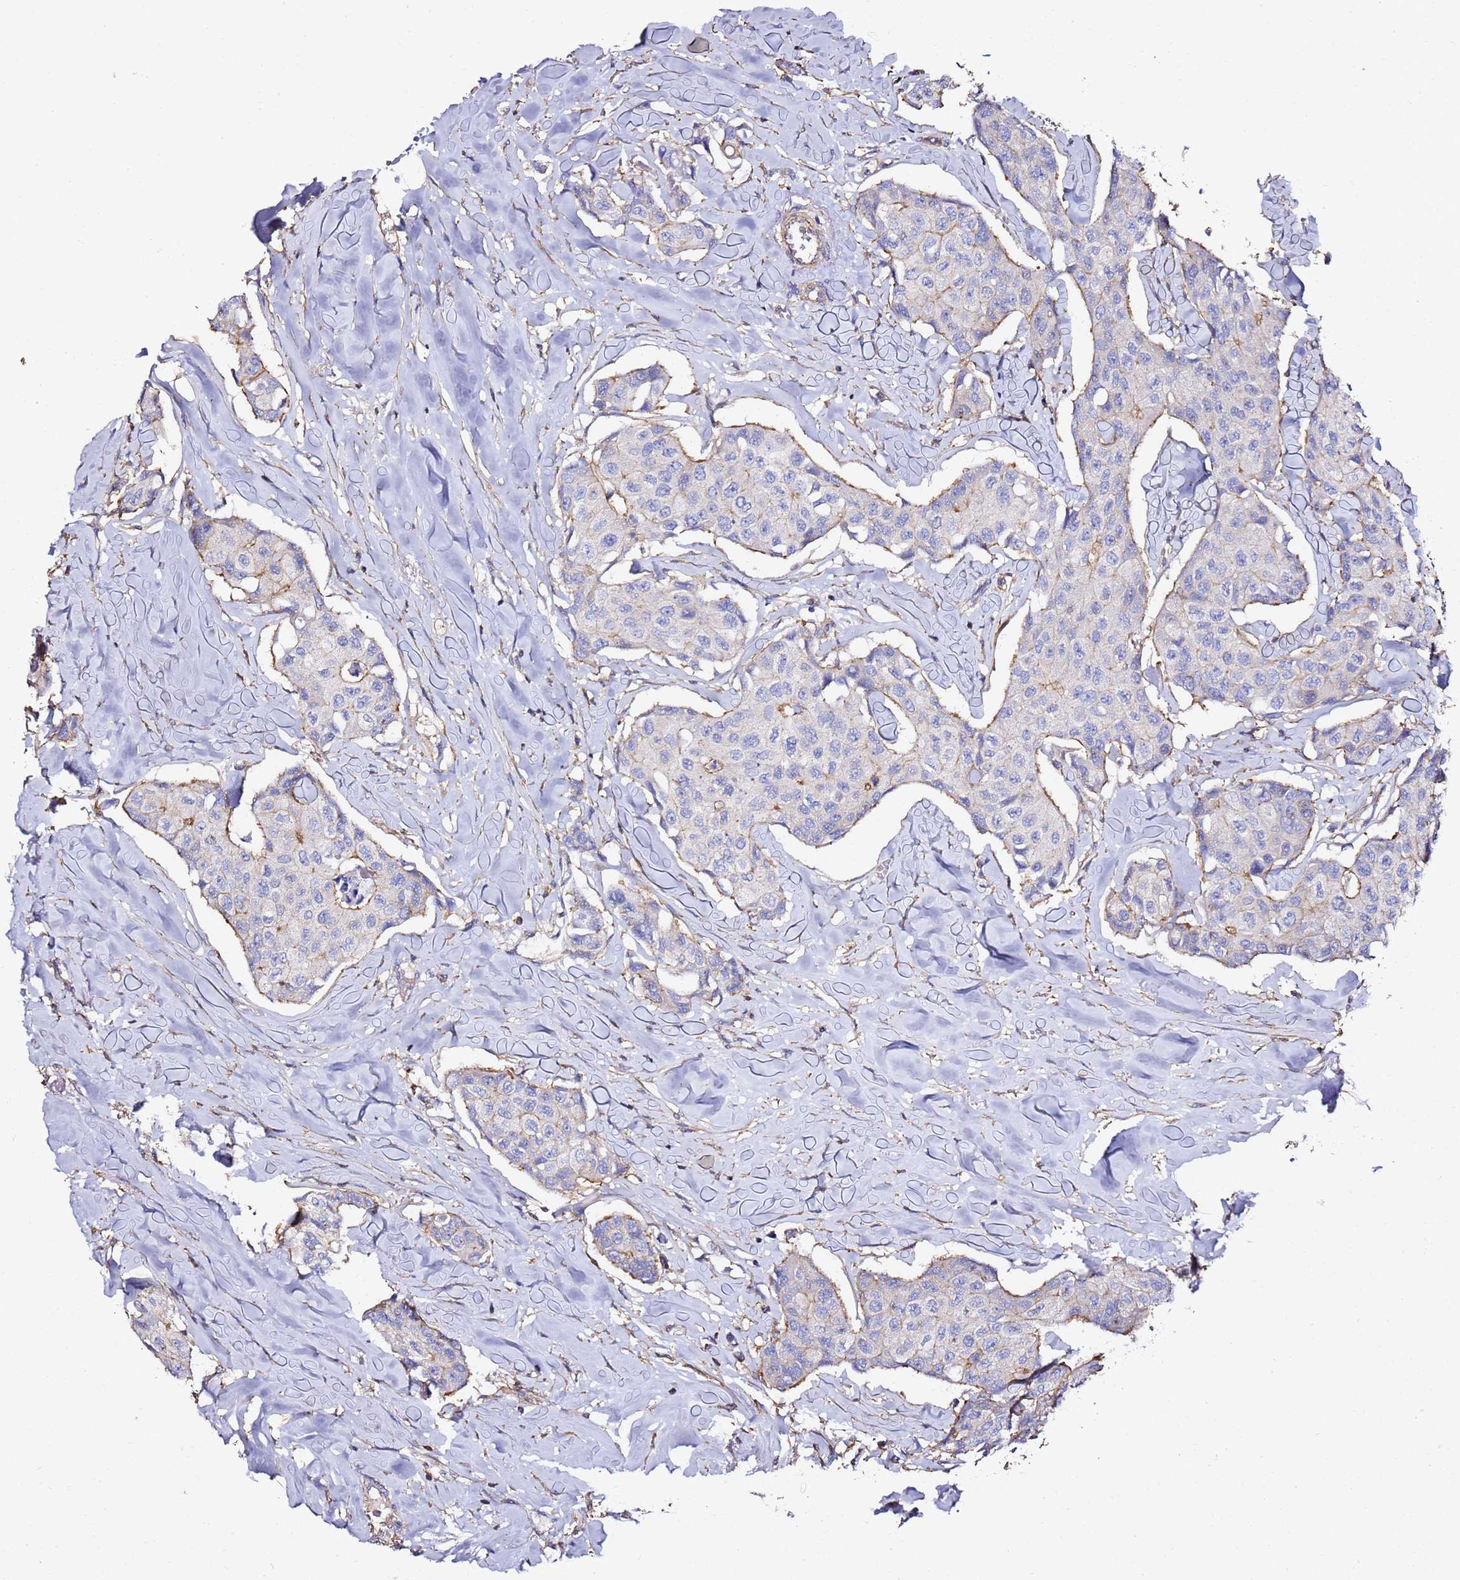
{"staining": {"intensity": "moderate", "quantity": "<25%", "location": "cytoplasmic/membranous"}, "tissue": "breast cancer", "cell_type": "Tumor cells", "image_type": "cancer", "snomed": [{"axis": "morphology", "description": "Duct carcinoma"}, {"axis": "topography", "description": "Breast"}], "caption": "A brown stain highlights moderate cytoplasmic/membranous expression of a protein in breast cancer (intraductal carcinoma) tumor cells. (Stains: DAB (3,3'-diaminobenzidine) in brown, nuclei in blue, Microscopy: brightfield microscopy at high magnification).", "gene": "ZFP36L2", "patient": {"sex": "female", "age": 80}}